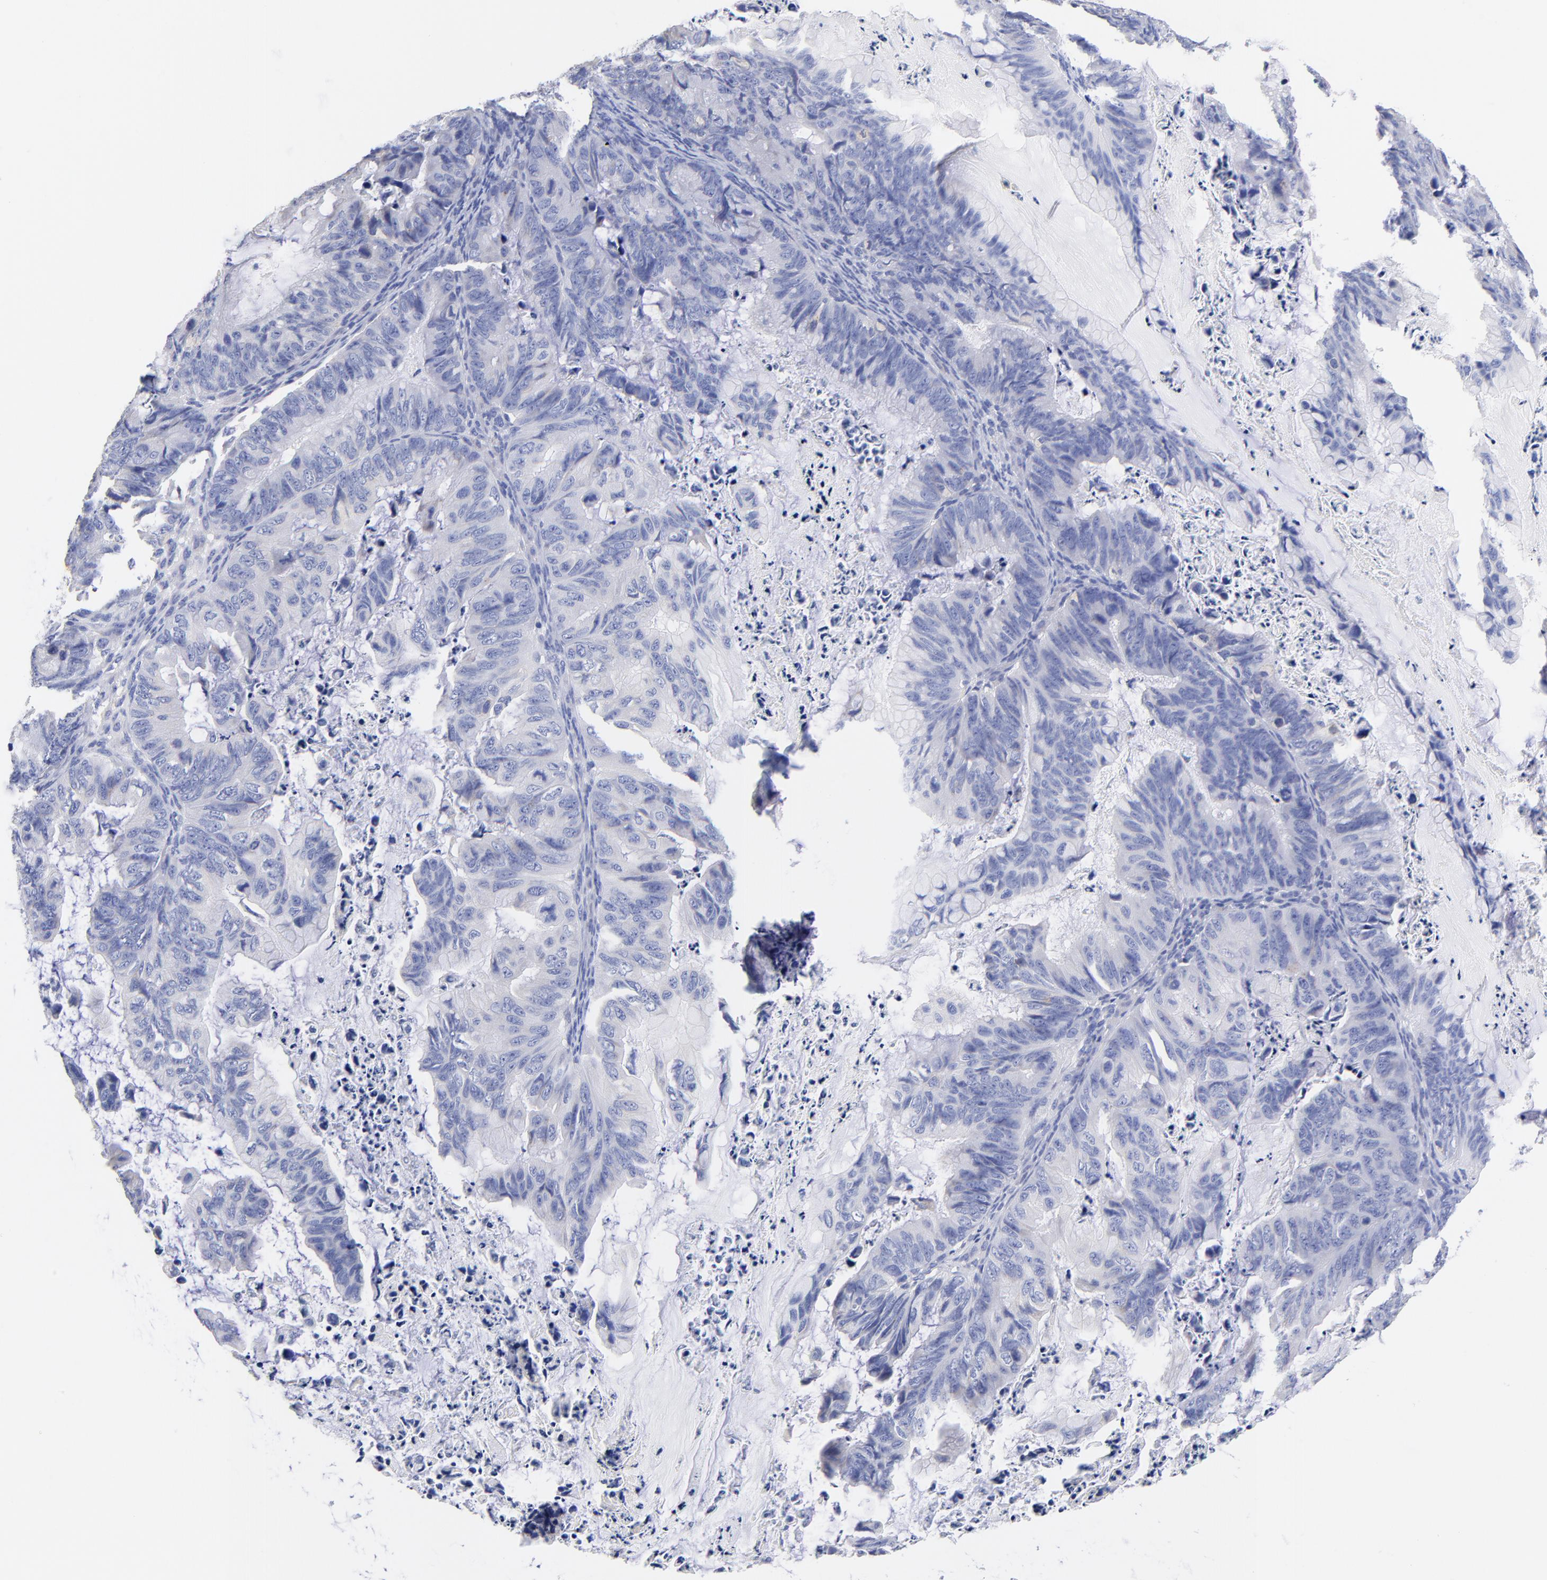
{"staining": {"intensity": "negative", "quantity": "none", "location": "none"}, "tissue": "ovarian cancer", "cell_type": "Tumor cells", "image_type": "cancer", "snomed": [{"axis": "morphology", "description": "Cystadenocarcinoma, mucinous, NOS"}, {"axis": "topography", "description": "Ovary"}], "caption": "The immunohistochemistry (IHC) micrograph has no significant positivity in tumor cells of ovarian mucinous cystadenocarcinoma tissue. Nuclei are stained in blue.", "gene": "LAX1", "patient": {"sex": "female", "age": 36}}